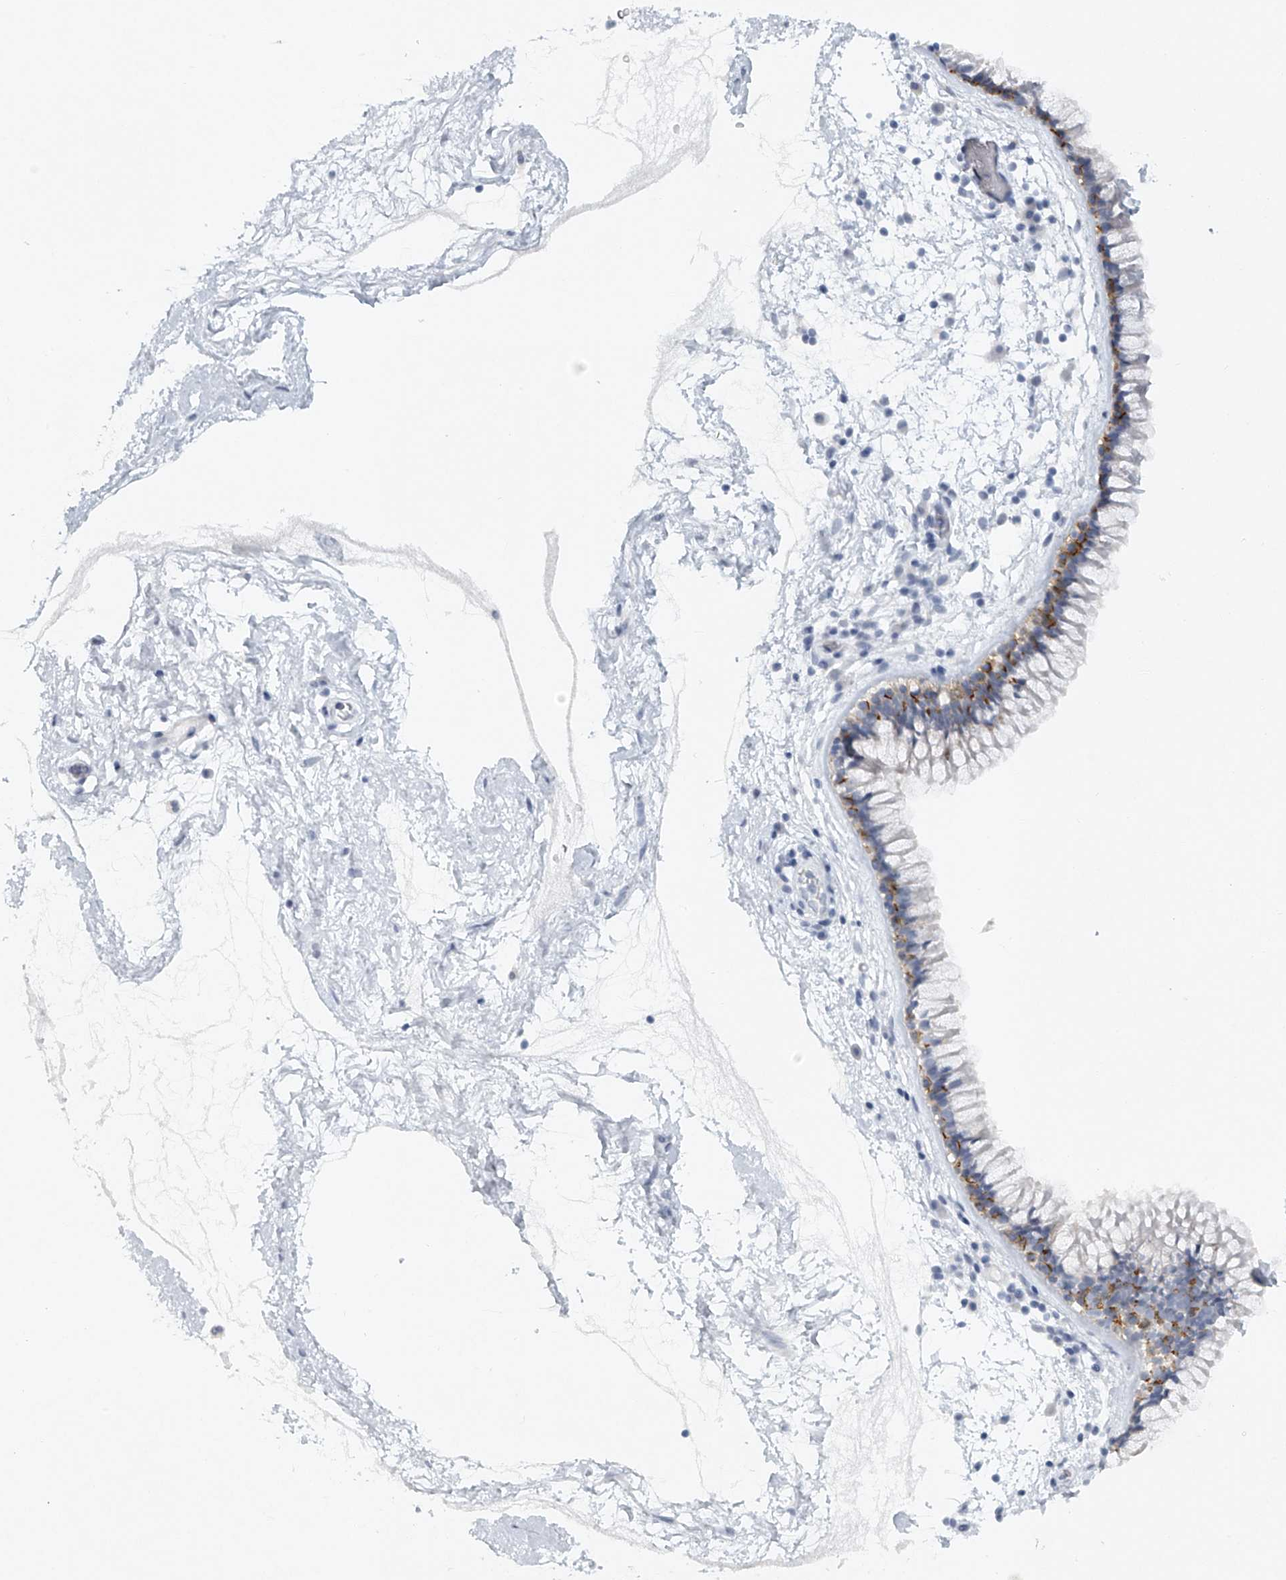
{"staining": {"intensity": "moderate", "quantity": "<25%", "location": "cytoplasmic/membranous"}, "tissue": "nasopharynx", "cell_type": "Respiratory epithelial cells", "image_type": "normal", "snomed": [{"axis": "morphology", "description": "Normal tissue, NOS"}, {"axis": "morphology", "description": "Inflammation, NOS"}, {"axis": "topography", "description": "Nasopharynx"}], "caption": "DAB immunohistochemical staining of unremarkable human nasopharynx reveals moderate cytoplasmic/membranous protein expression in about <25% of respiratory epithelial cells. The staining was performed using DAB (3,3'-diaminobenzidine) to visualize the protein expression in brown, while the nuclei were stained in blue with hematoxylin (Magnification: 20x).", "gene": "FAT2", "patient": {"sex": "male", "age": 48}}